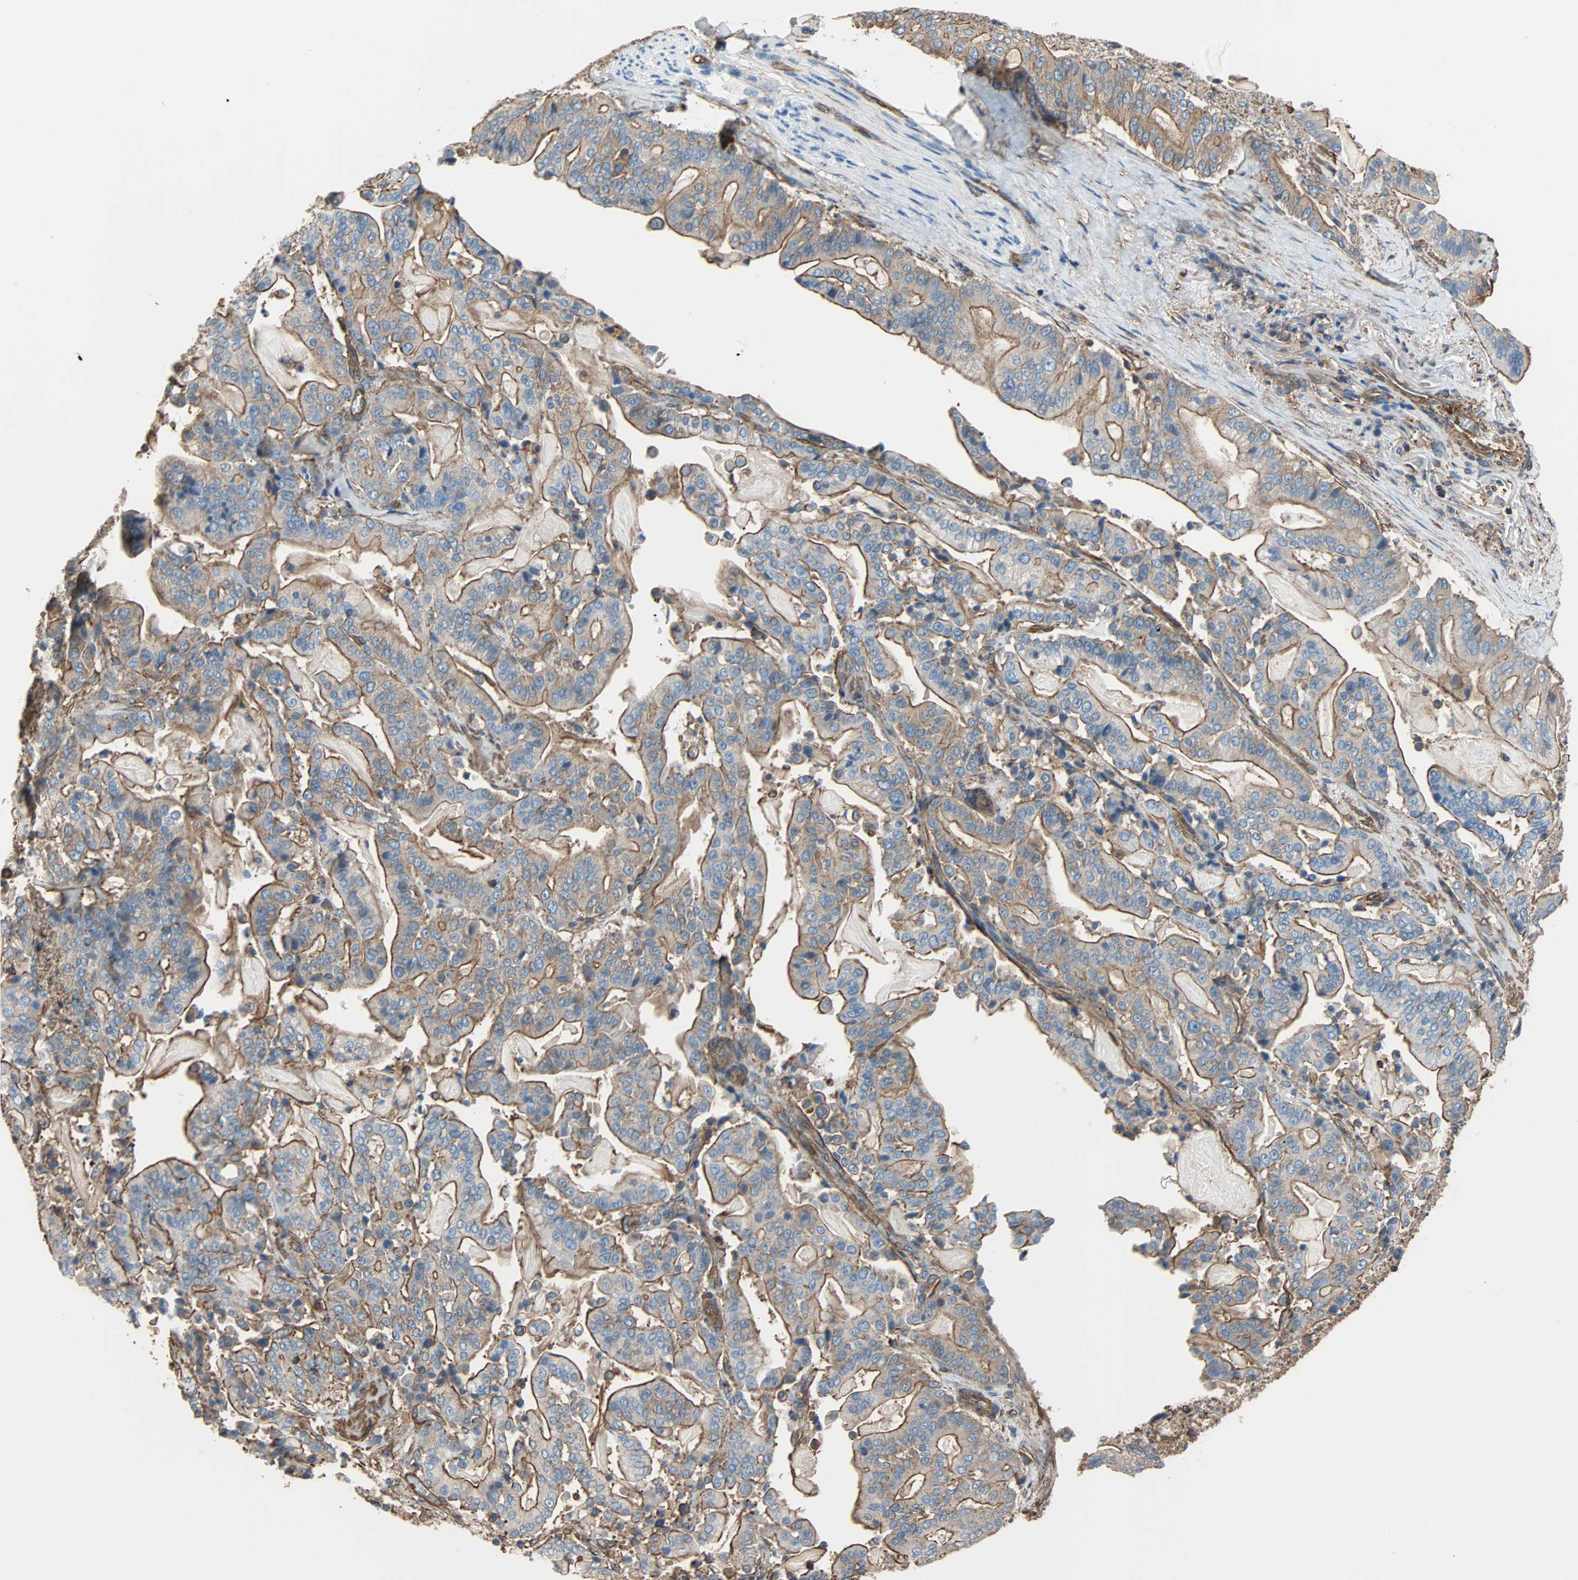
{"staining": {"intensity": "moderate", "quantity": "25%-75%", "location": "cytoplasmic/membranous"}, "tissue": "pancreatic cancer", "cell_type": "Tumor cells", "image_type": "cancer", "snomed": [{"axis": "morphology", "description": "Adenocarcinoma, NOS"}, {"axis": "topography", "description": "Pancreas"}], "caption": "This is an image of immunohistochemistry staining of pancreatic adenocarcinoma, which shows moderate expression in the cytoplasmic/membranous of tumor cells.", "gene": "GALNT10", "patient": {"sex": "male", "age": 63}}